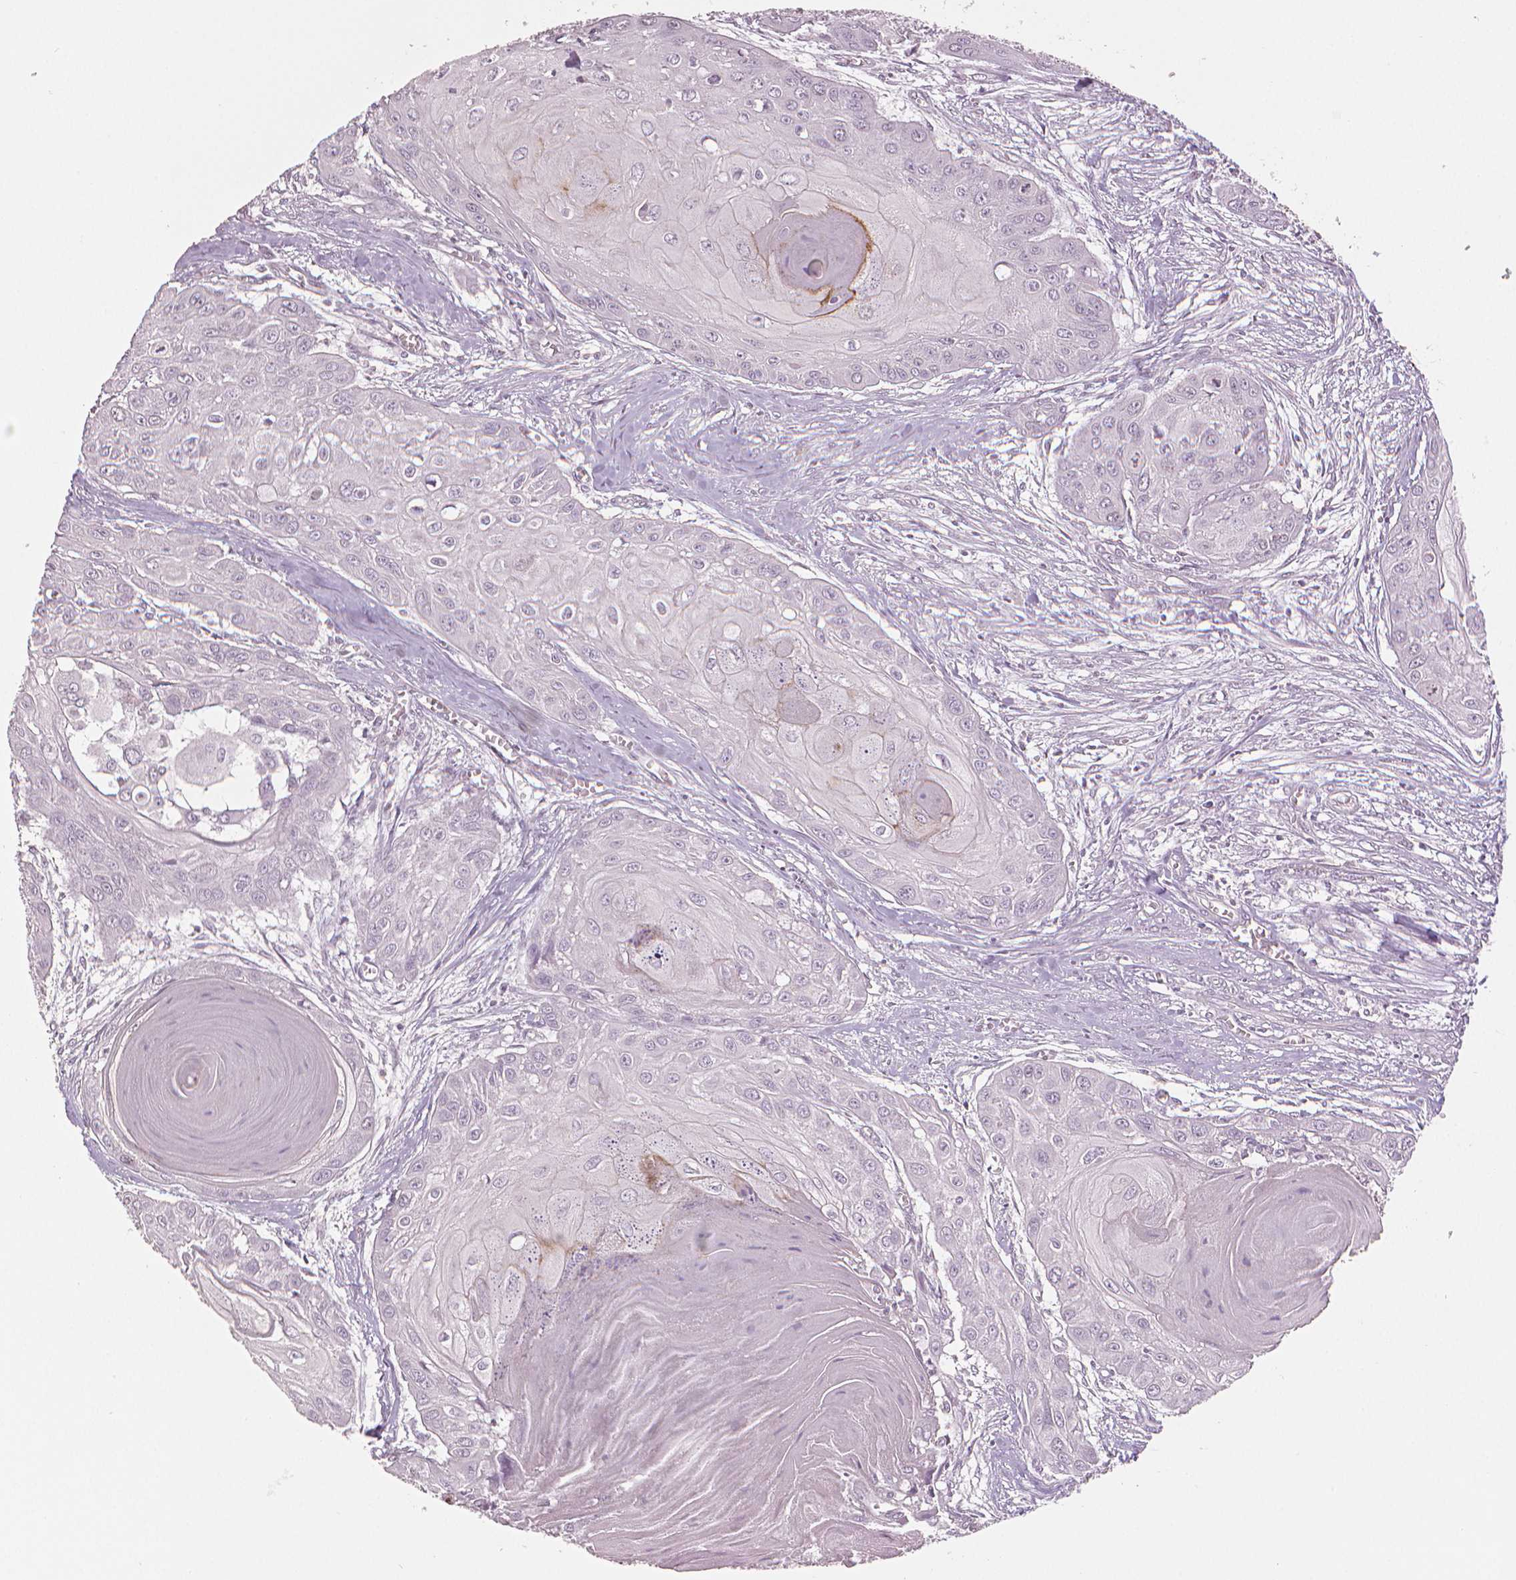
{"staining": {"intensity": "negative", "quantity": "none", "location": "none"}, "tissue": "head and neck cancer", "cell_type": "Tumor cells", "image_type": "cancer", "snomed": [{"axis": "morphology", "description": "Squamous cell carcinoma, NOS"}, {"axis": "topography", "description": "Oral tissue"}, {"axis": "topography", "description": "Head-Neck"}], "caption": "Immunohistochemical staining of human squamous cell carcinoma (head and neck) exhibits no significant positivity in tumor cells.", "gene": "MKI67", "patient": {"sex": "male", "age": 71}}